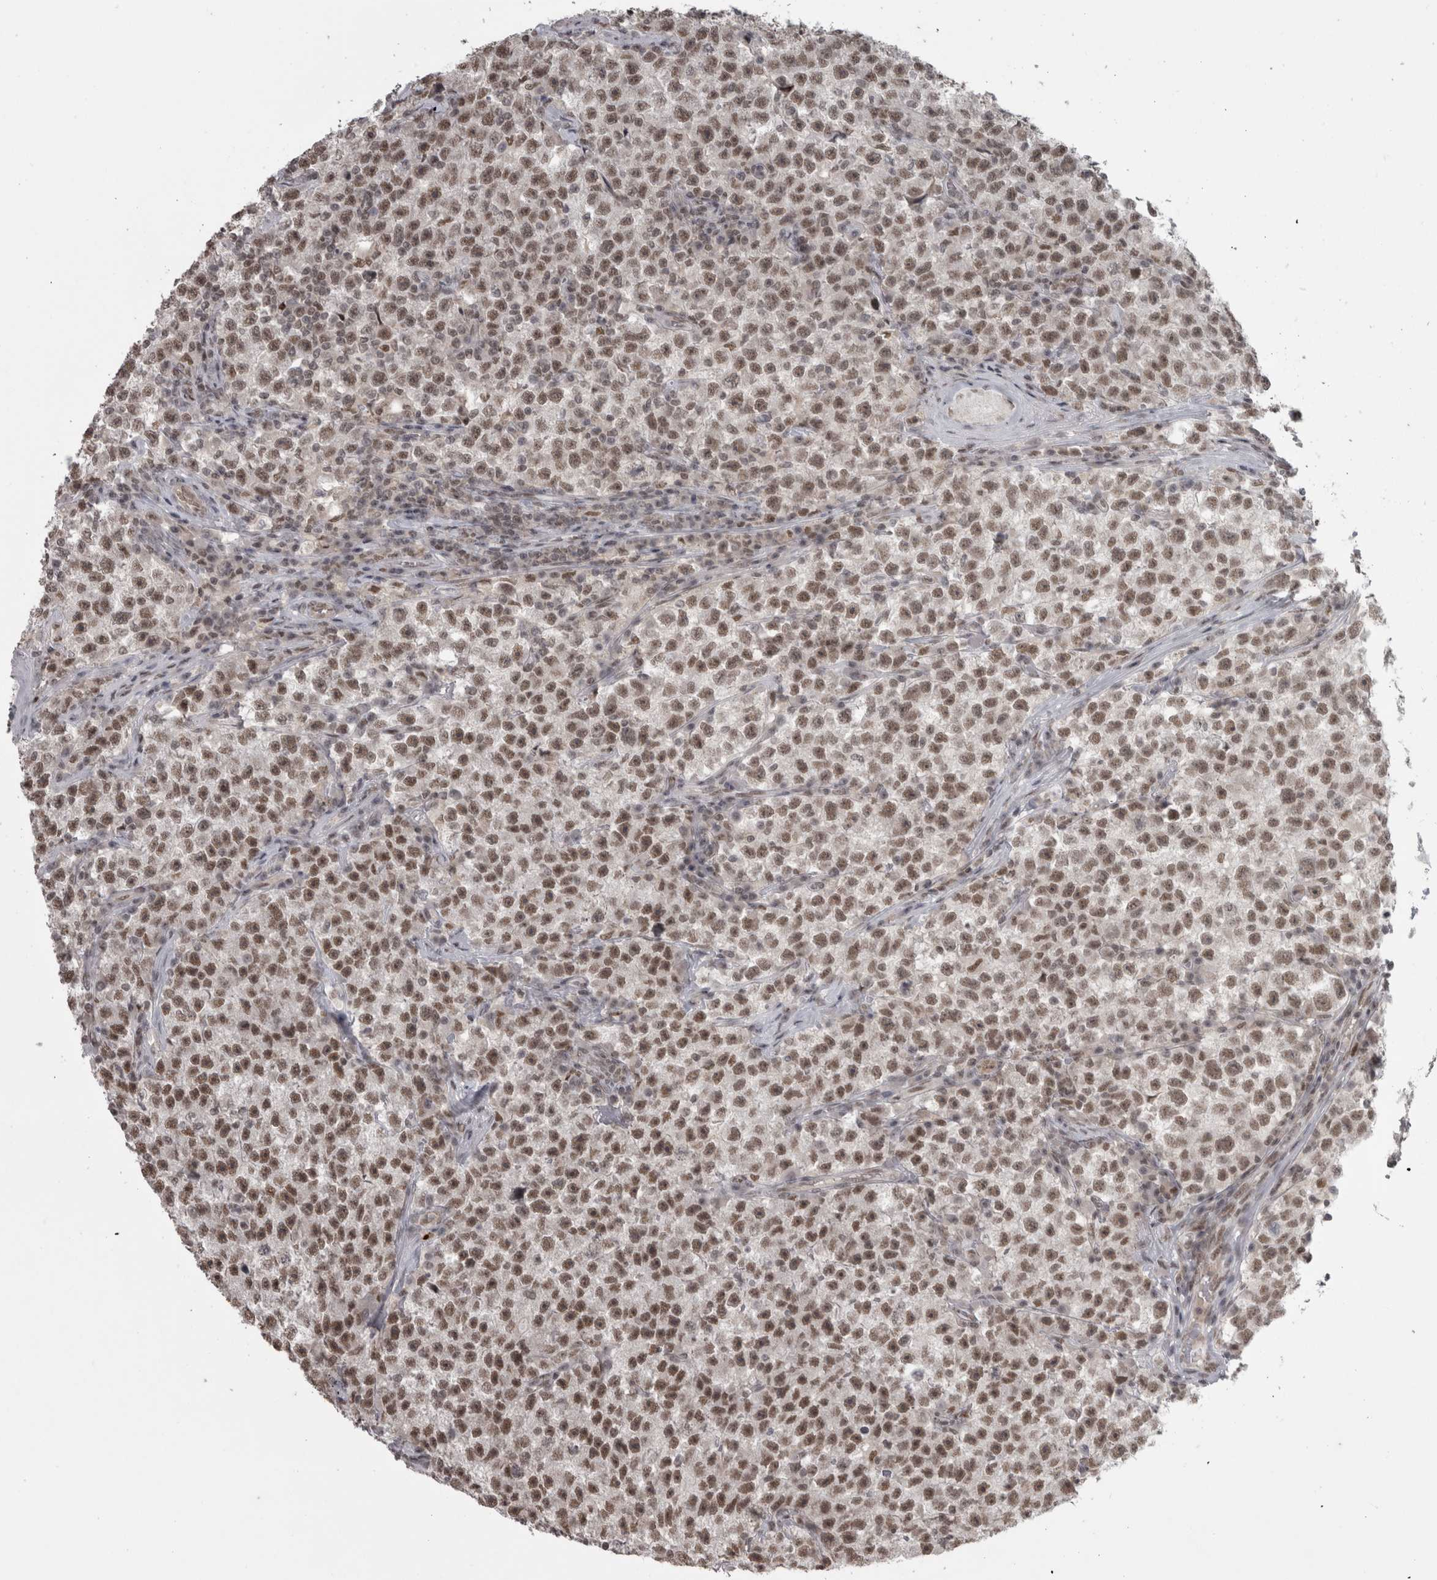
{"staining": {"intensity": "moderate", "quantity": ">75%", "location": "nuclear"}, "tissue": "testis cancer", "cell_type": "Tumor cells", "image_type": "cancer", "snomed": [{"axis": "morphology", "description": "Seminoma, NOS"}, {"axis": "topography", "description": "Testis"}], "caption": "This photomicrograph shows immunohistochemistry (IHC) staining of human testis cancer, with medium moderate nuclear expression in approximately >75% of tumor cells.", "gene": "MICU3", "patient": {"sex": "male", "age": 22}}